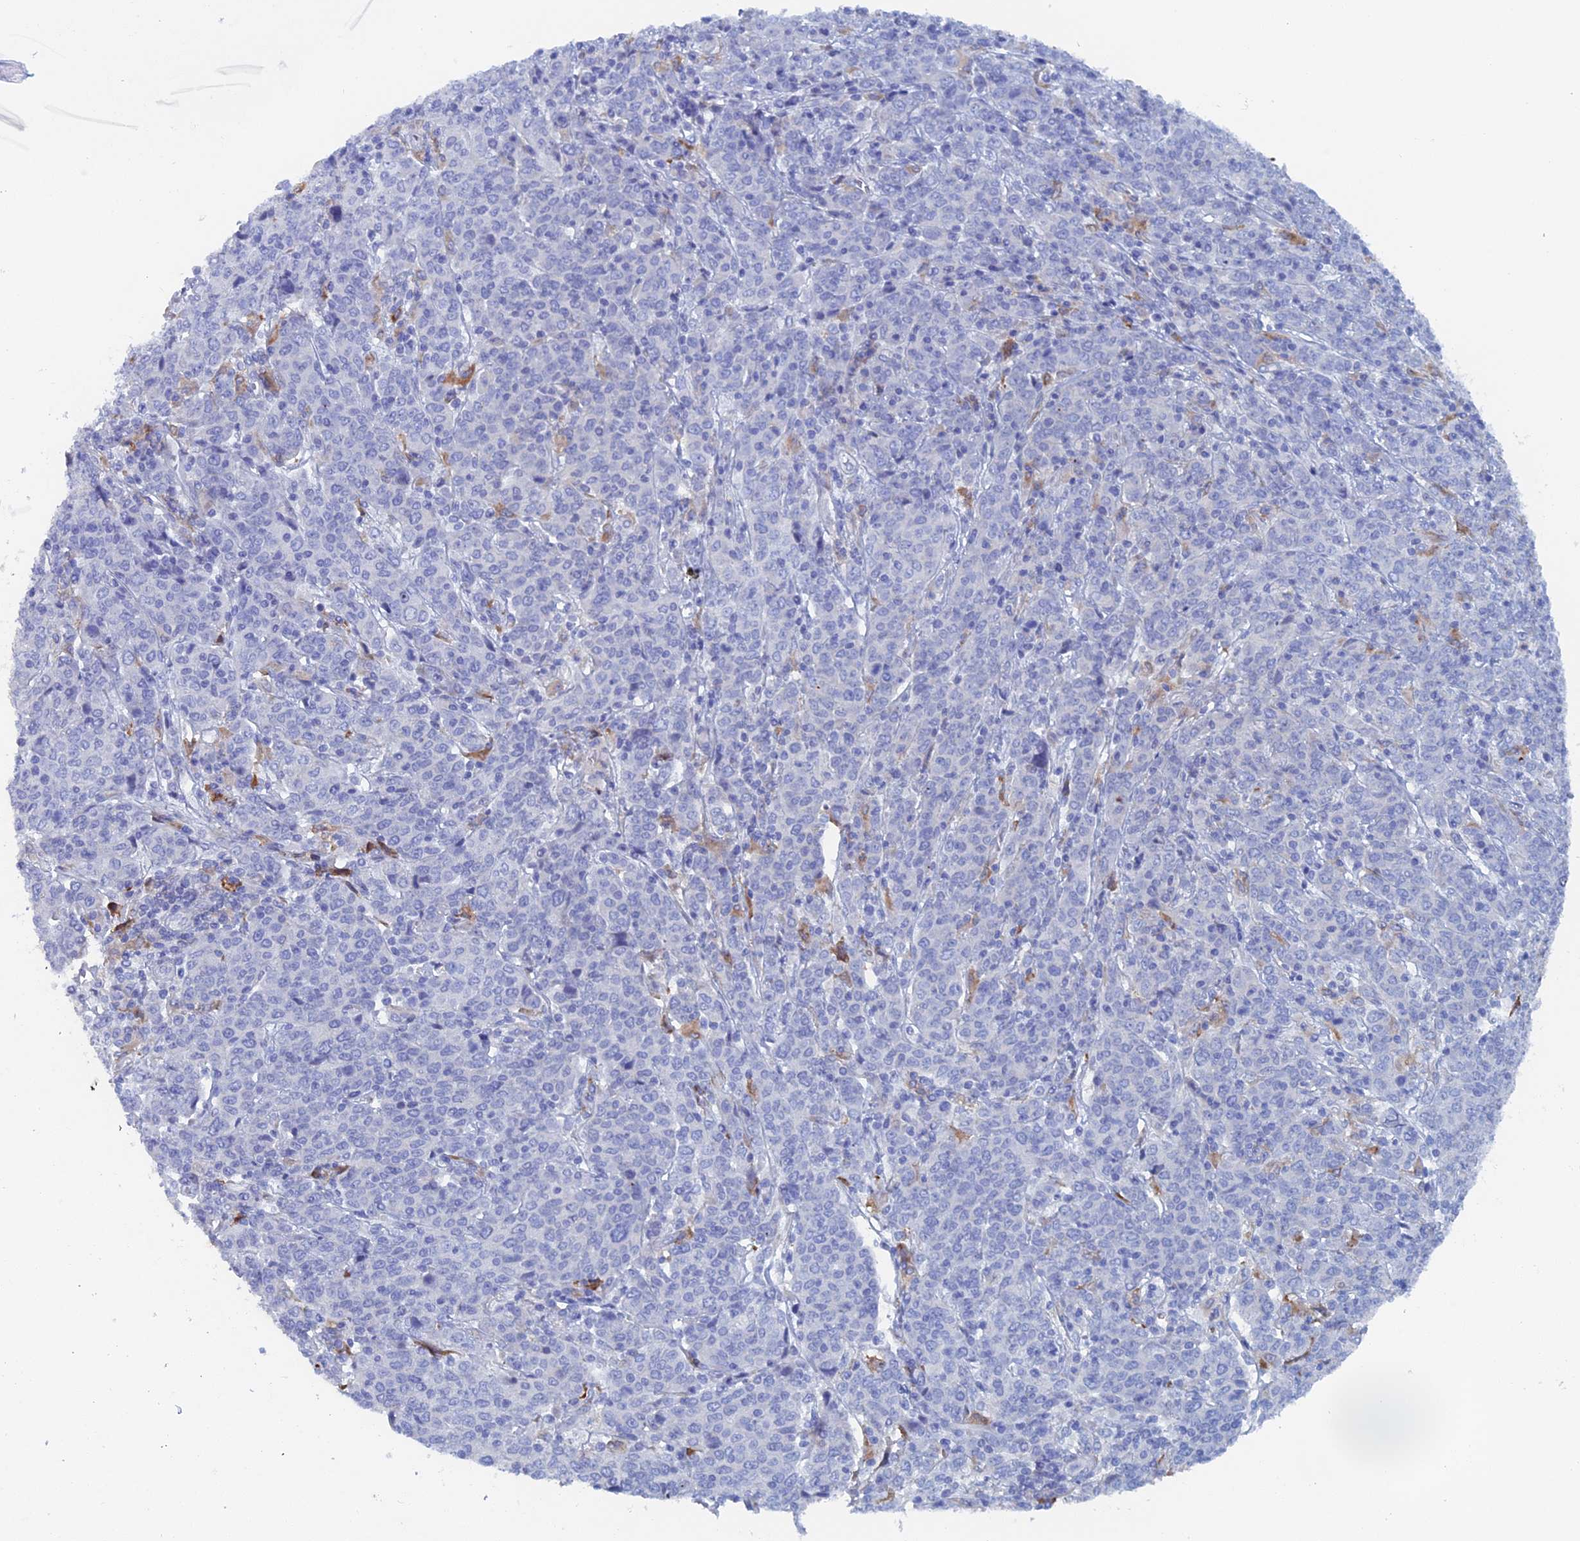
{"staining": {"intensity": "negative", "quantity": "none", "location": "none"}, "tissue": "cervical cancer", "cell_type": "Tumor cells", "image_type": "cancer", "snomed": [{"axis": "morphology", "description": "Squamous cell carcinoma, NOS"}, {"axis": "topography", "description": "Cervix"}], "caption": "This is an immunohistochemistry (IHC) histopathology image of human squamous cell carcinoma (cervical). There is no positivity in tumor cells.", "gene": "COG7", "patient": {"sex": "female", "age": 67}}